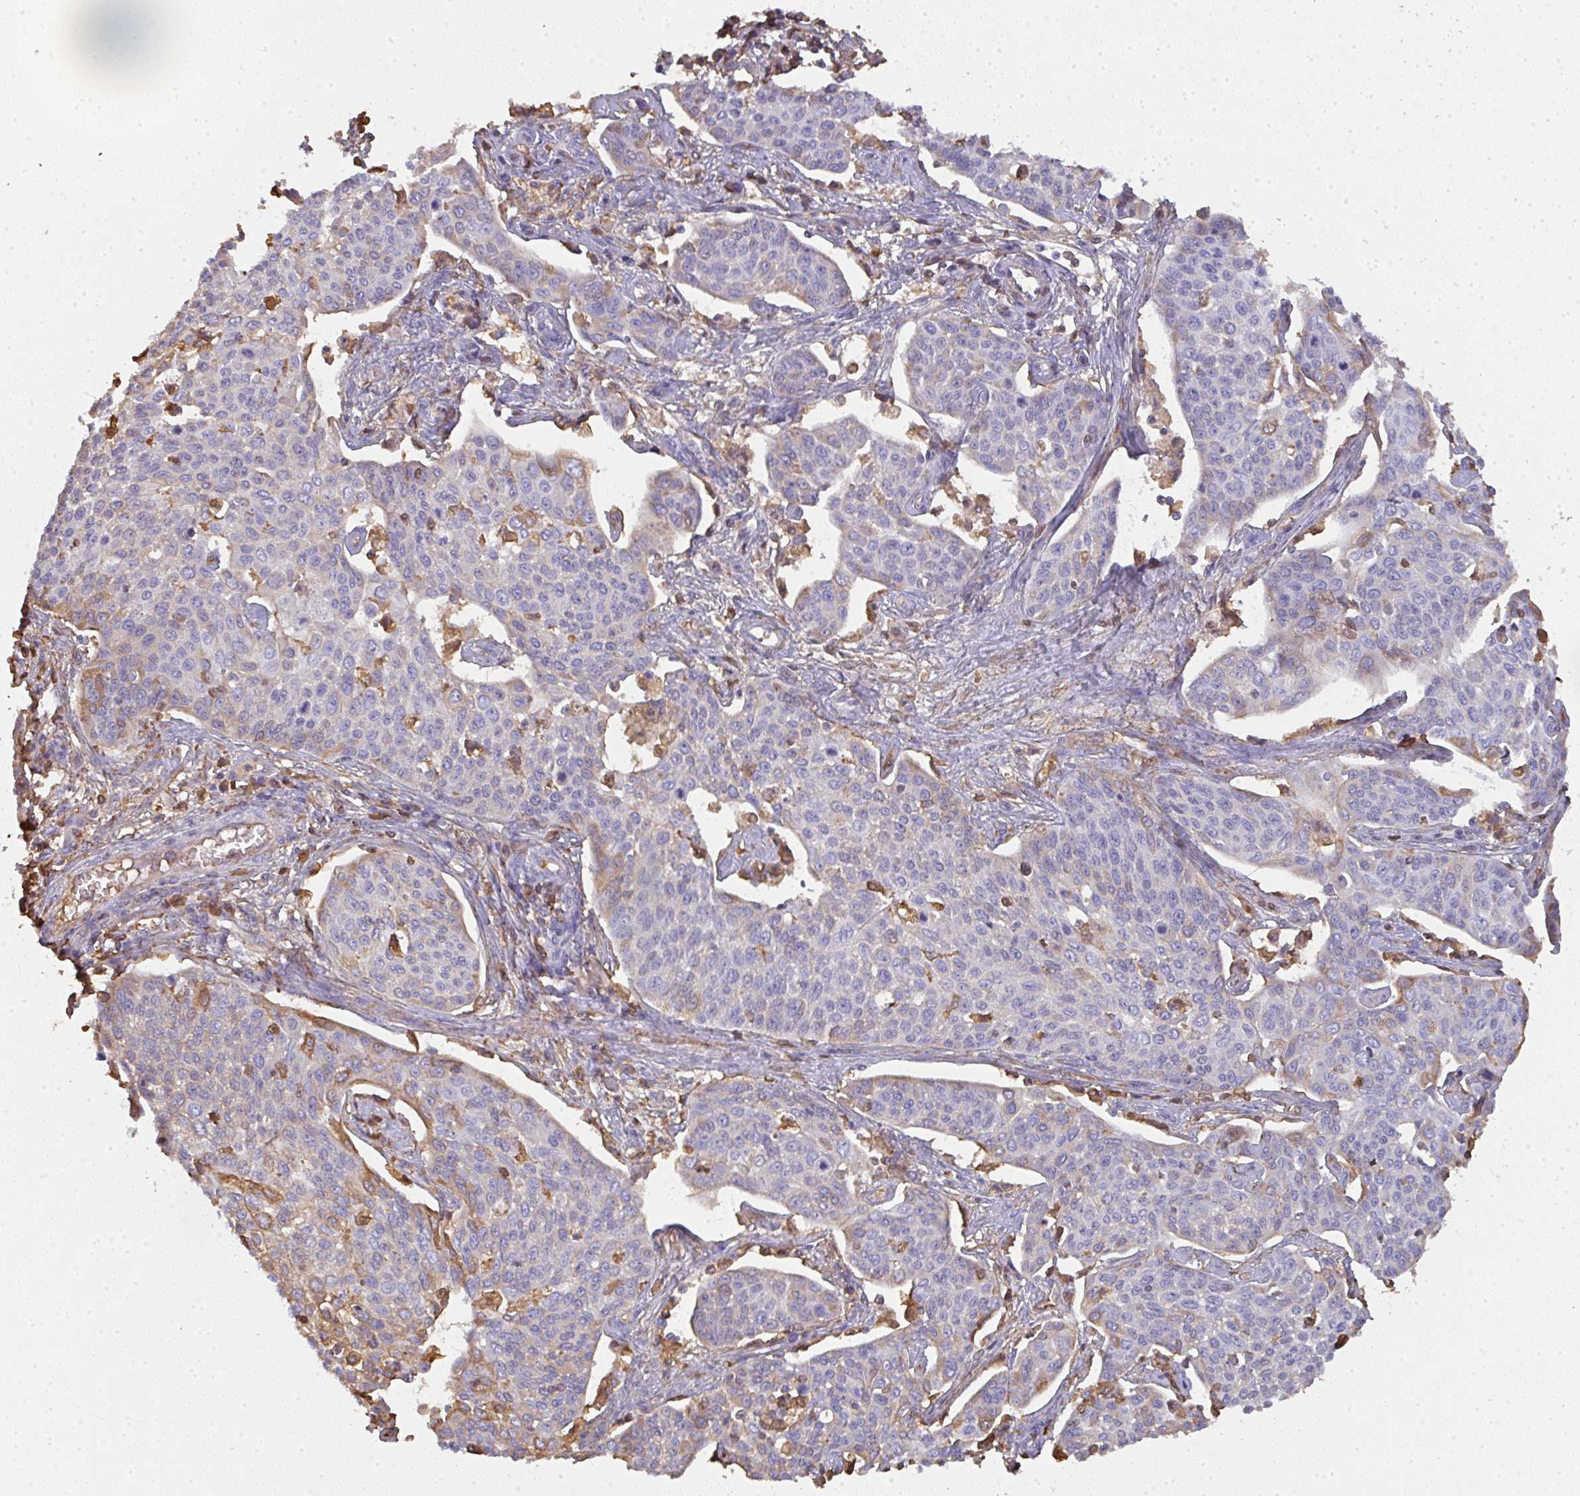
{"staining": {"intensity": "negative", "quantity": "none", "location": "none"}, "tissue": "cervical cancer", "cell_type": "Tumor cells", "image_type": "cancer", "snomed": [{"axis": "morphology", "description": "Squamous cell carcinoma, NOS"}, {"axis": "topography", "description": "Cervix"}], "caption": "Immunohistochemistry (IHC) of human cervical squamous cell carcinoma shows no expression in tumor cells. (DAB (3,3'-diaminobenzidine) immunohistochemistry (IHC) visualized using brightfield microscopy, high magnification).", "gene": "SMYD5", "patient": {"sex": "female", "age": 34}}